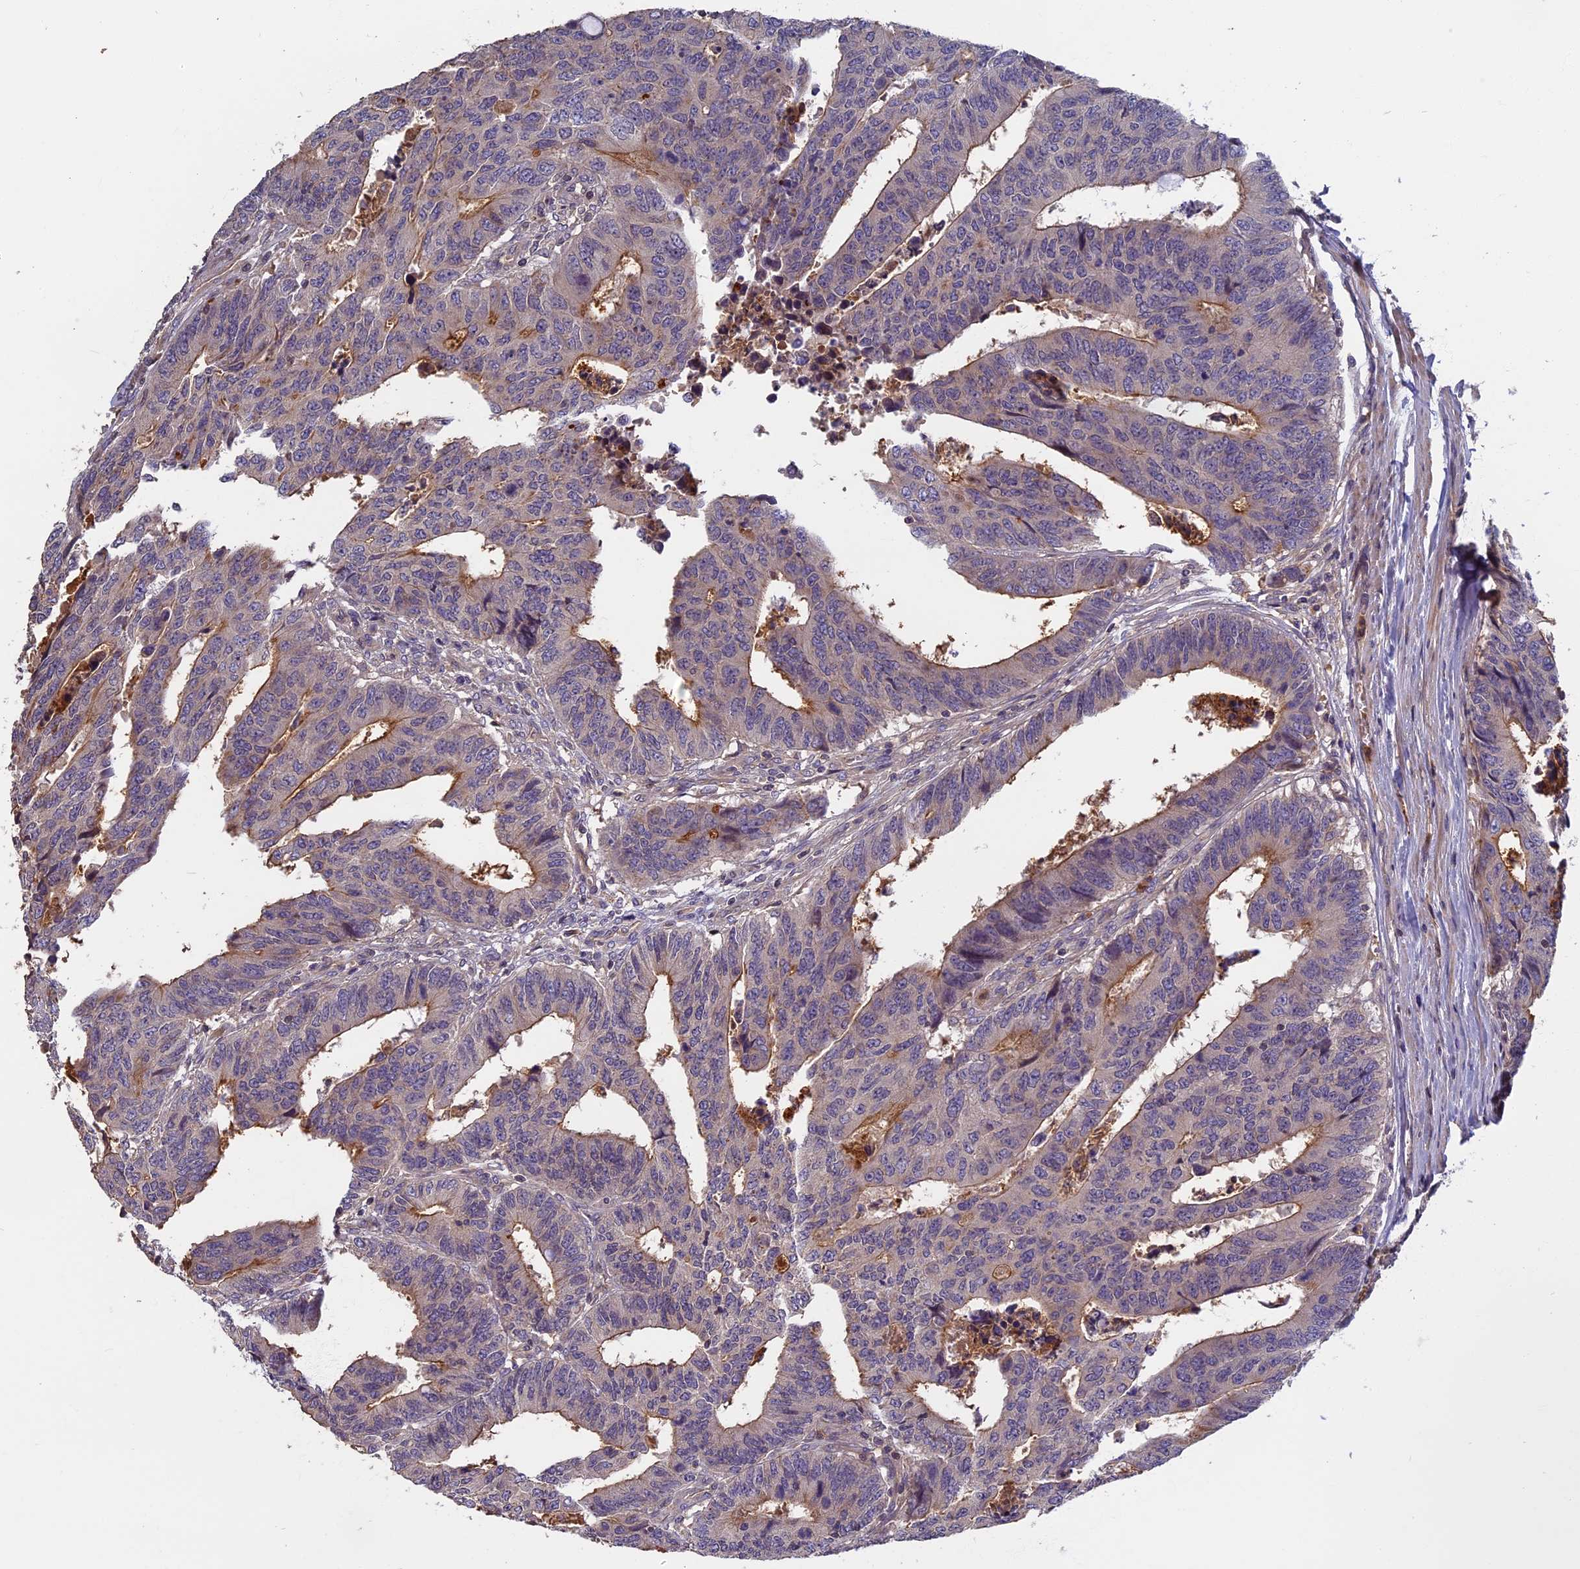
{"staining": {"intensity": "moderate", "quantity": "<25%", "location": "cytoplasmic/membranous"}, "tissue": "colorectal cancer", "cell_type": "Tumor cells", "image_type": "cancer", "snomed": [{"axis": "morphology", "description": "Adenocarcinoma, NOS"}, {"axis": "topography", "description": "Rectum"}], "caption": "Colorectal cancer tissue reveals moderate cytoplasmic/membranous staining in about <25% of tumor cells", "gene": "AP4E1", "patient": {"sex": "male", "age": 84}}